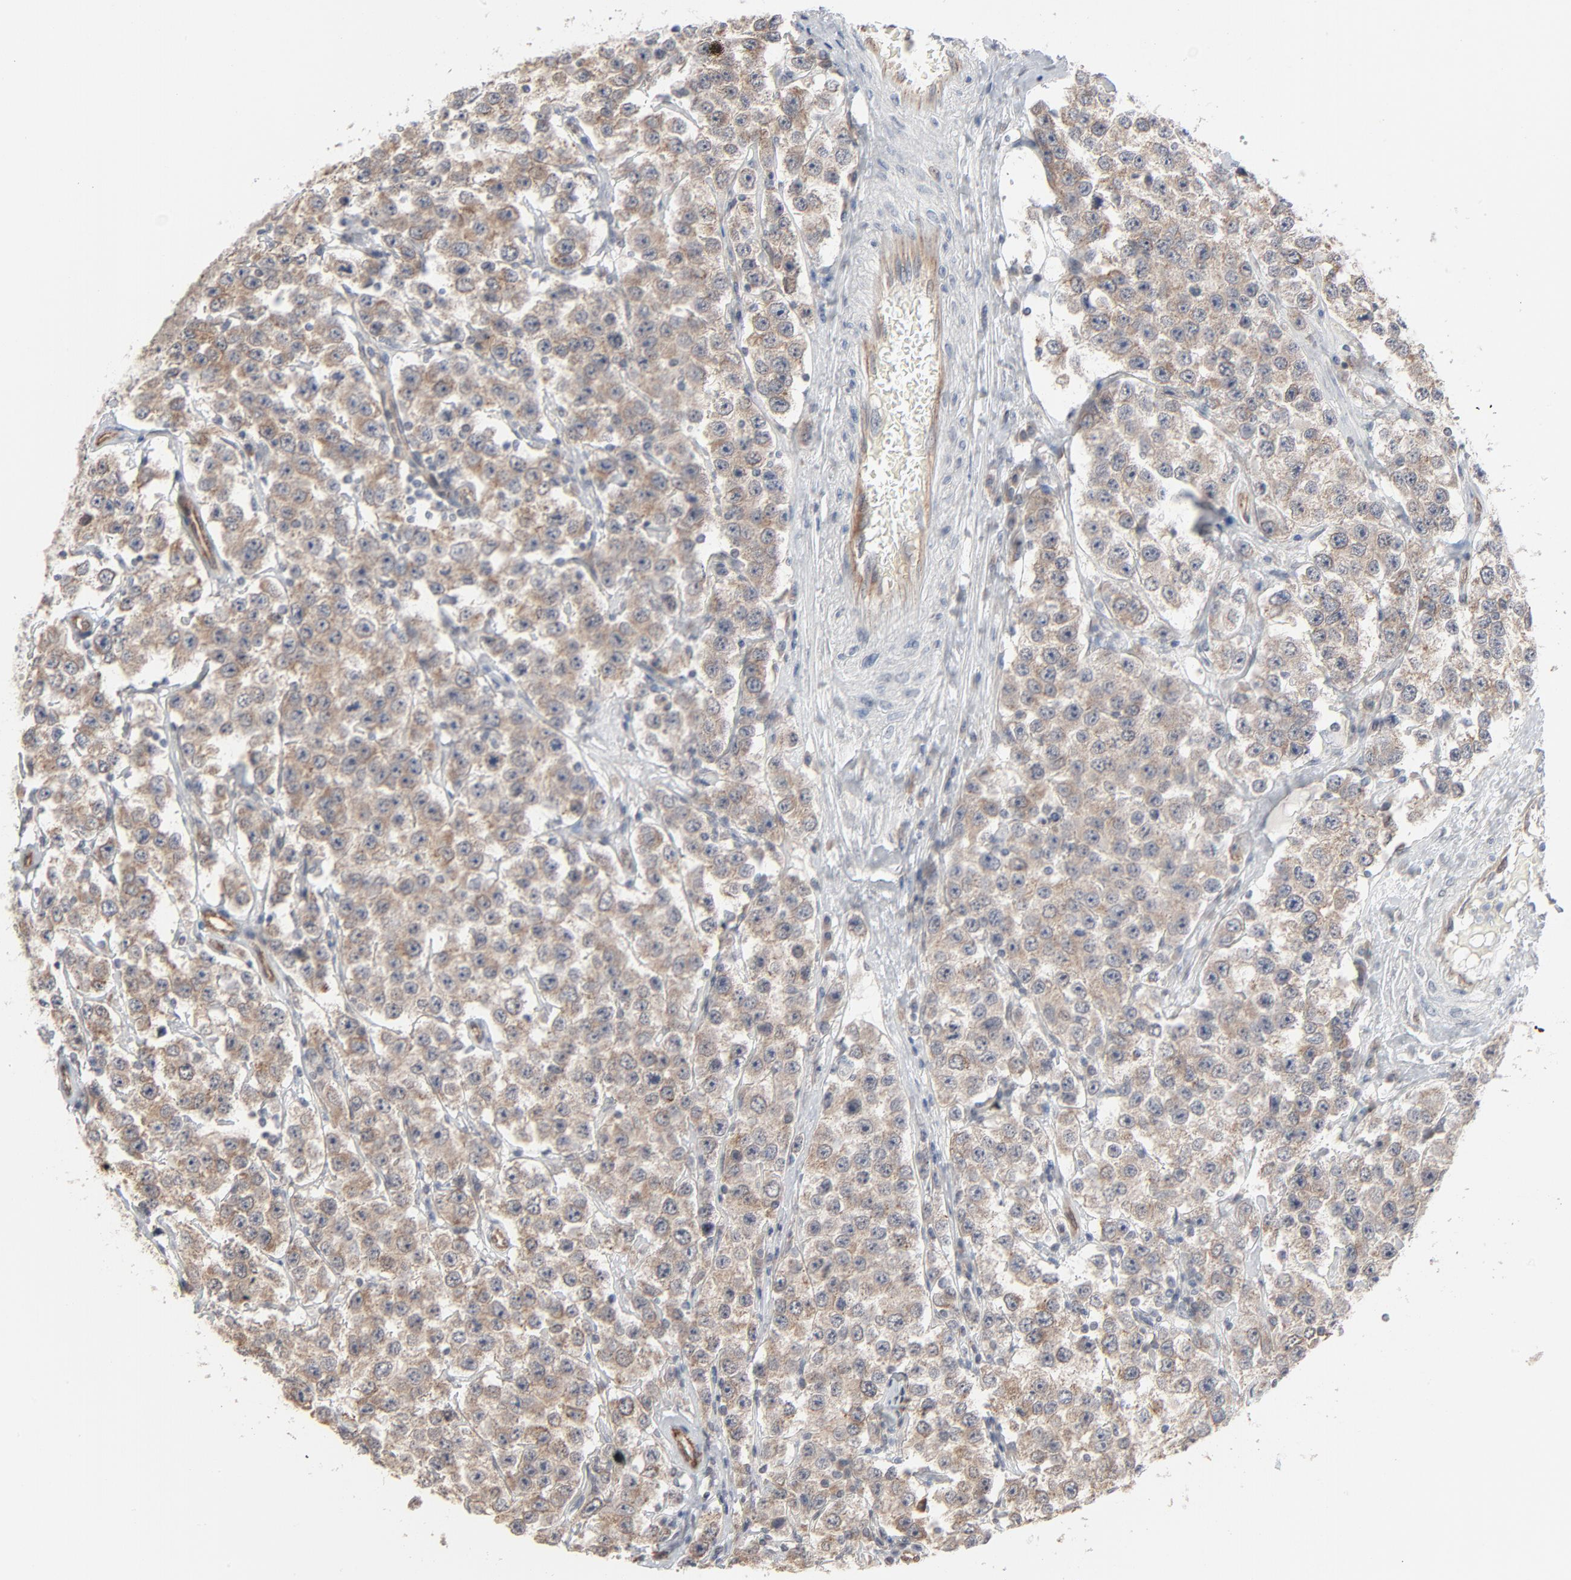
{"staining": {"intensity": "weak", "quantity": ">75%", "location": "cytoplasmic/membranous"}, "tissue": "testis cancer", "cell_type": "Tumor cells", "image_type": "cancer", "snomed": [{"axis": "morphology", "description": "Seminoma, NOS"}, {"axis": "topography", "description": "Testis"}], "caption": "The micrograph shows staining of seminoma (testis), revealing weak cytoplasmic/membranous protein expression (brown color) within tumor cells.", "gene": "ITPR3", "patient": {"sex": "male", "age": 52}}